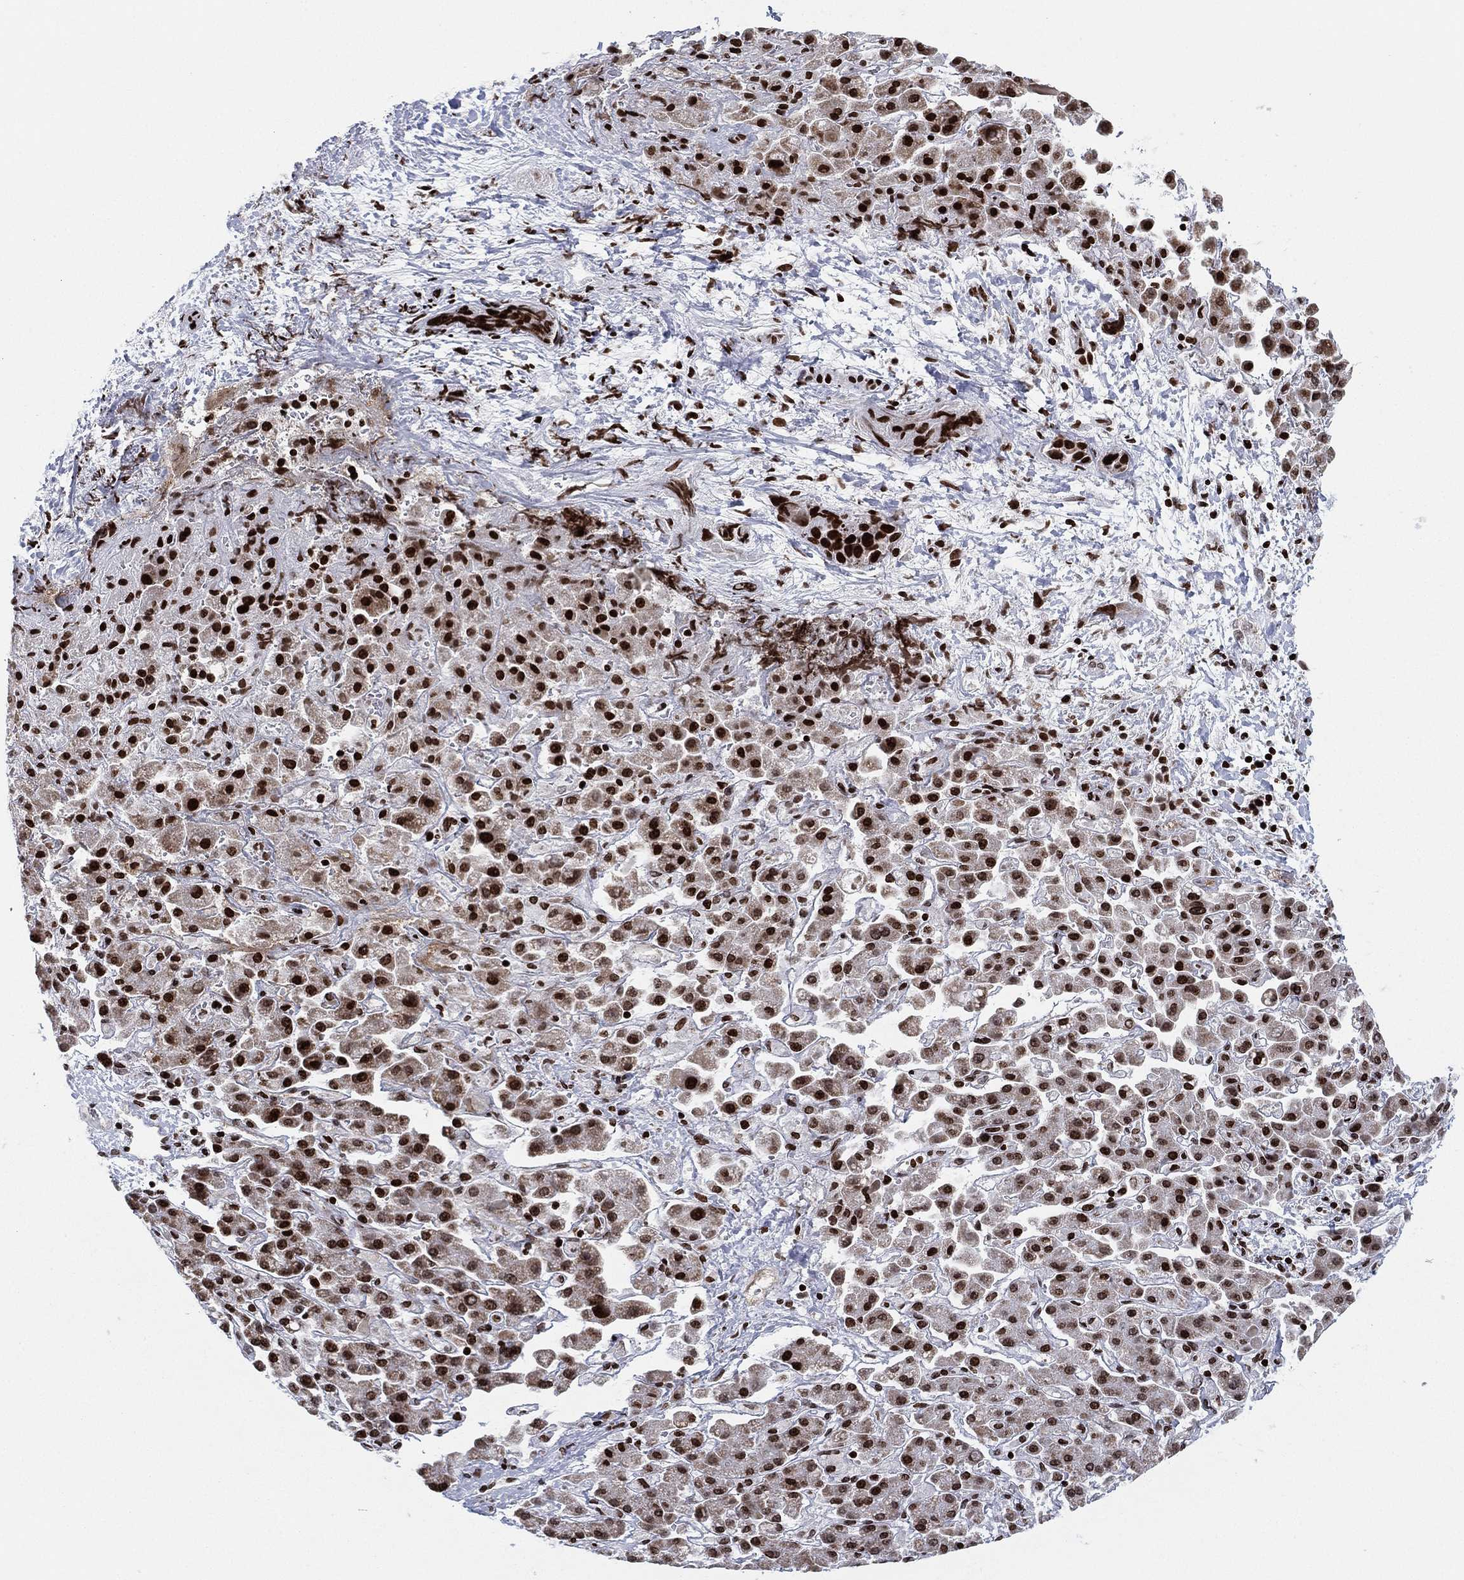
{"staining": {"intensity": "strong", "quantity": "25%-75%", "location": "nuclear"}, "tissue": "liver cancer", "cell_type": "Tumor cells", "image_type": "cancer", "snomed": [{"axis": "morphology", "description": "Cholangiocarcinoma"}, {"axis": "topography", "description": "Liver"}], "caption": "A high amount of strong nuclear staining is present in about 25%-75% of tumor cells in liver cancer (cholangiocarcinoma) tissue.", "gene": "MFSD14A", "patient": {"sex": "female", "age": 52}}